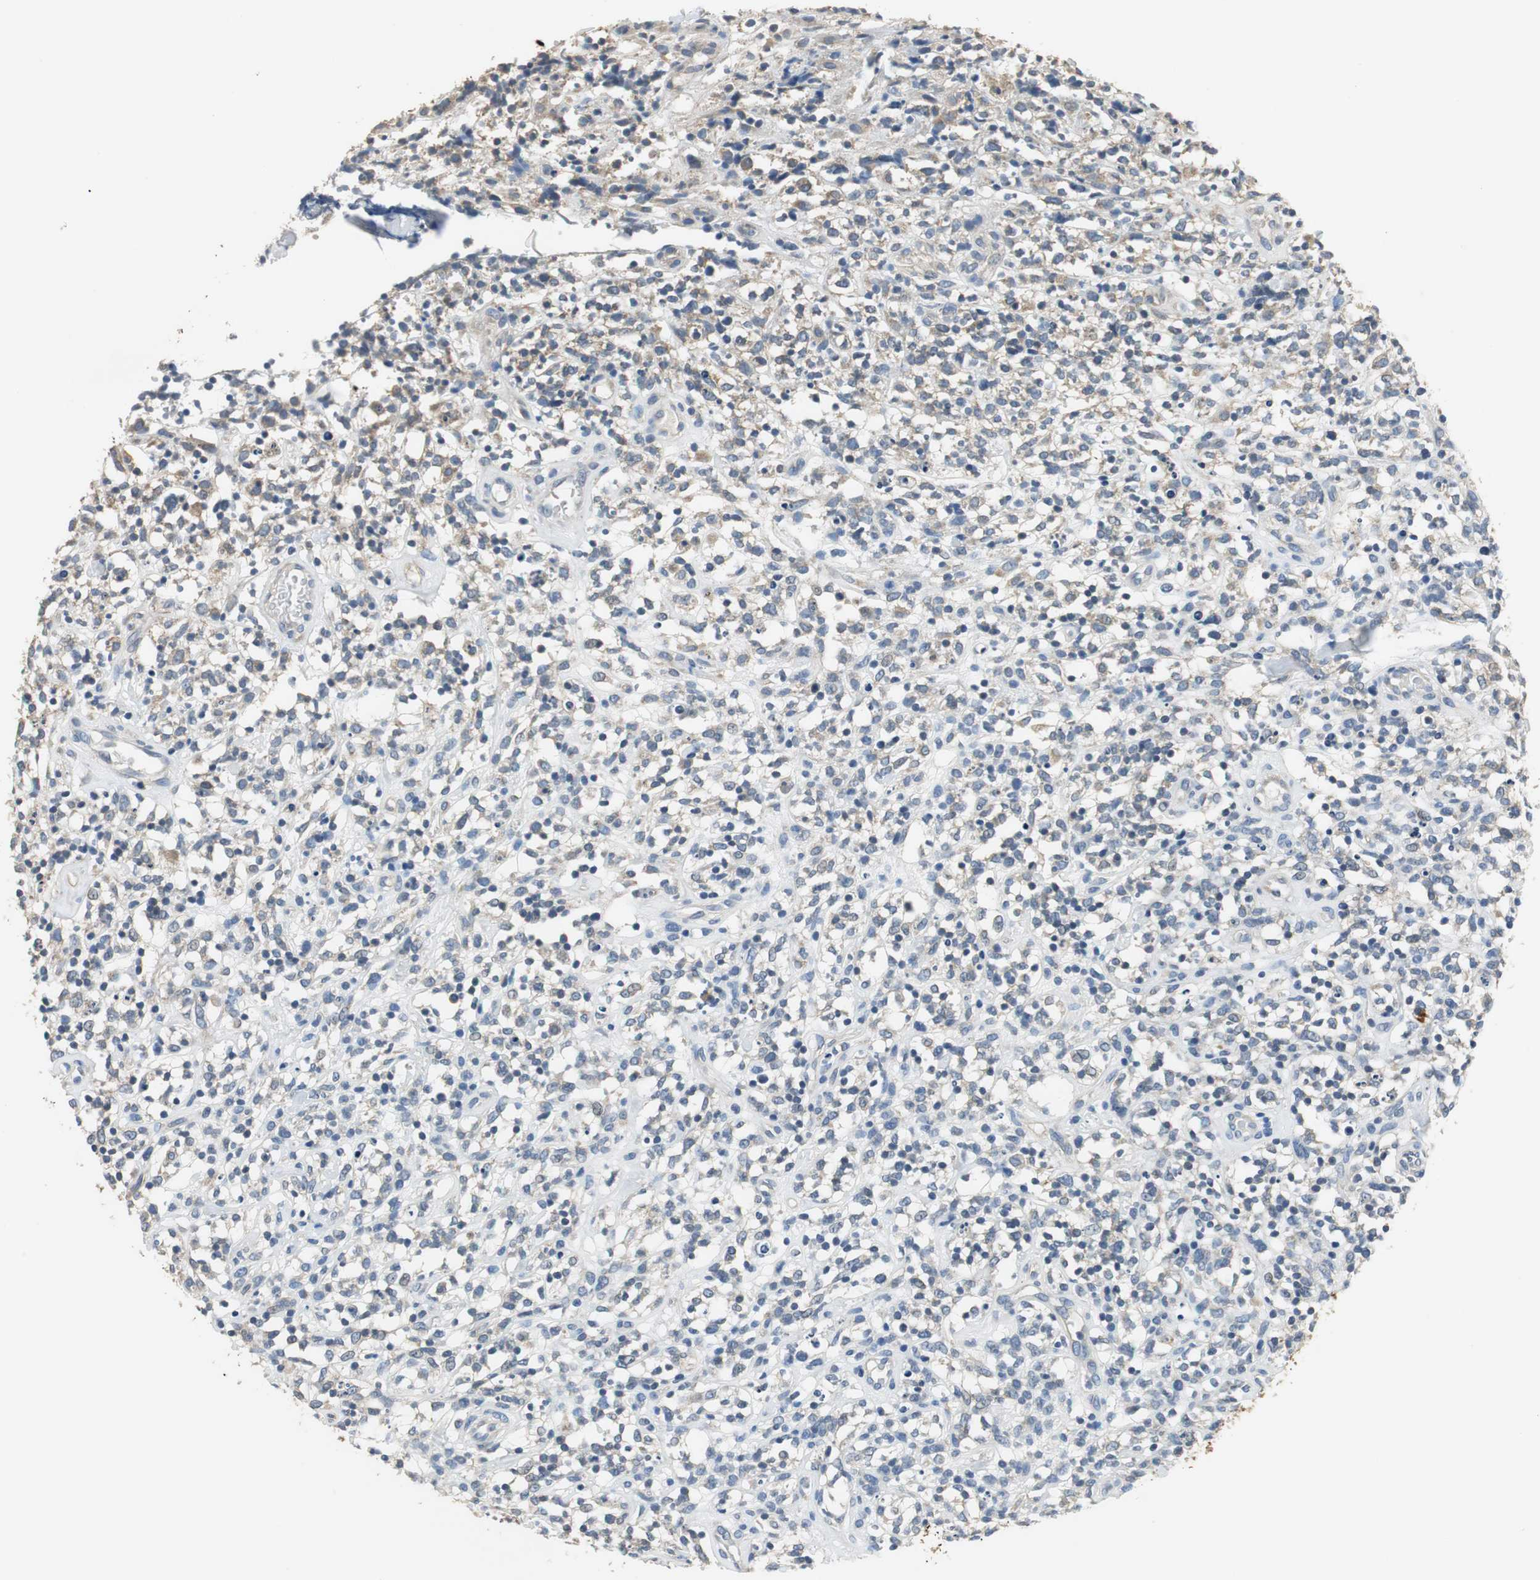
{"staining": {"intensity": "weak", "quantity": "<25%", "location": "cytoplasmic/membranous"}, "tissue": "lymphoma", "cell_type": "Tumor cells", "image_type": "cancer", "snomed": [{"axis": "morphology", "description": "Malignant lymphoma, non-Hodgkin's type, High grade"}, {"axis": "topography", "description": "Lymph node"}], "caption": "The immunohistochemistry (IHC) photomicrograph has no significant staining in tumor cells of lymphoma tissue.", "gene": "MTIF2", "patient": {"sex": "female", "age": 73}}